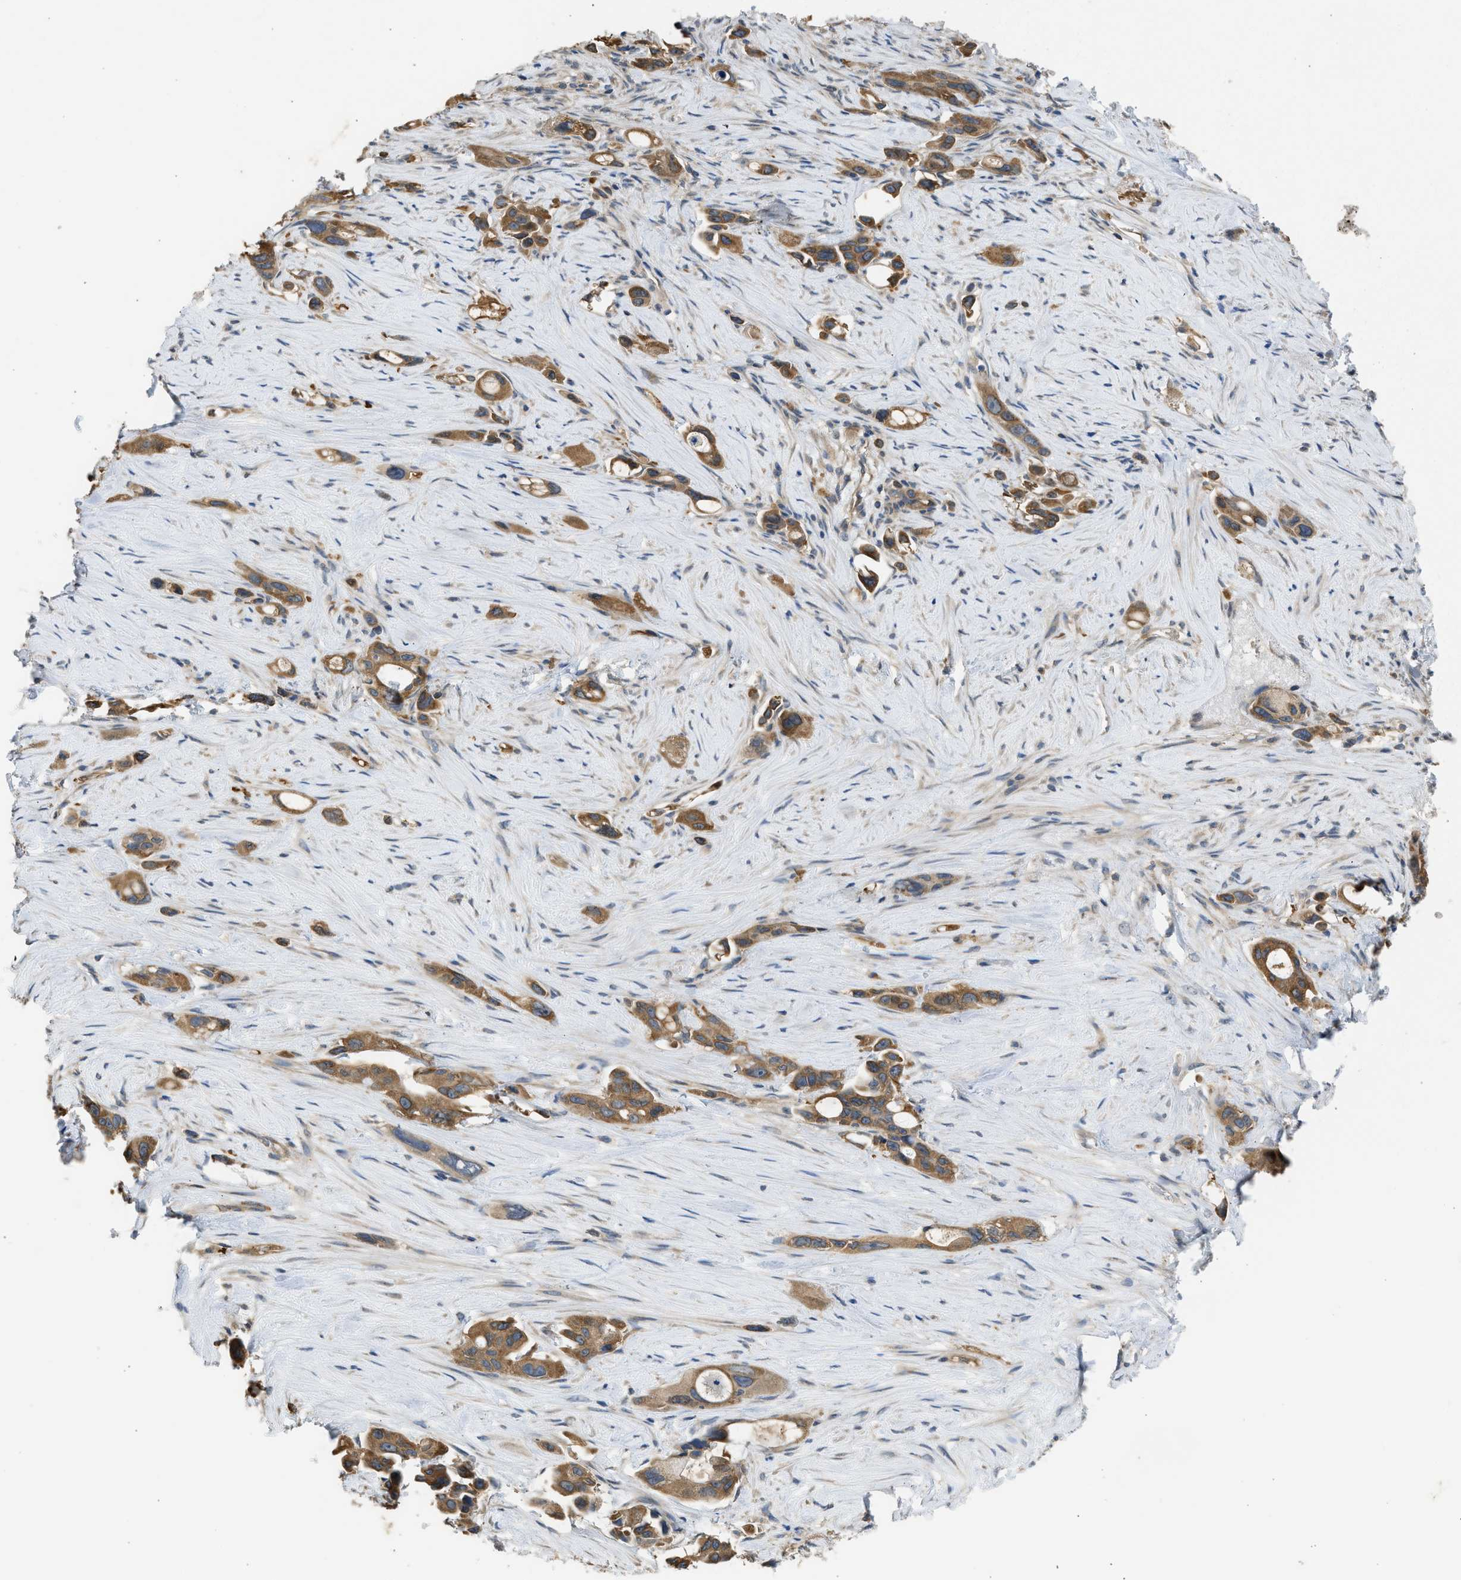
{"staining": {"intensity": "moderate", "quantity": ">75%", "location": "cytoplasmic/membranous"}, "tissue": "pancreatic cancer", "cell_type": "Tumor cells", "image_type": "cancer", "snomed": [{"axis": "morphology", "description": "Adenocarcinoma, NOS"}, {"axis": "topography", "description": "Pancreas"}], "caption": "A brown stain shows moderate cytoplasmic/membranous positivity of a protein in pancreatic cancer tumor cells. The staining was performed using DAB to visualize the protein expression in brown, while the nuclei were stained in blue with hematoxylin (Magnification: 20x).", "gene": "CYP1A1", "patient": {"sex": "male", "age": 53}}